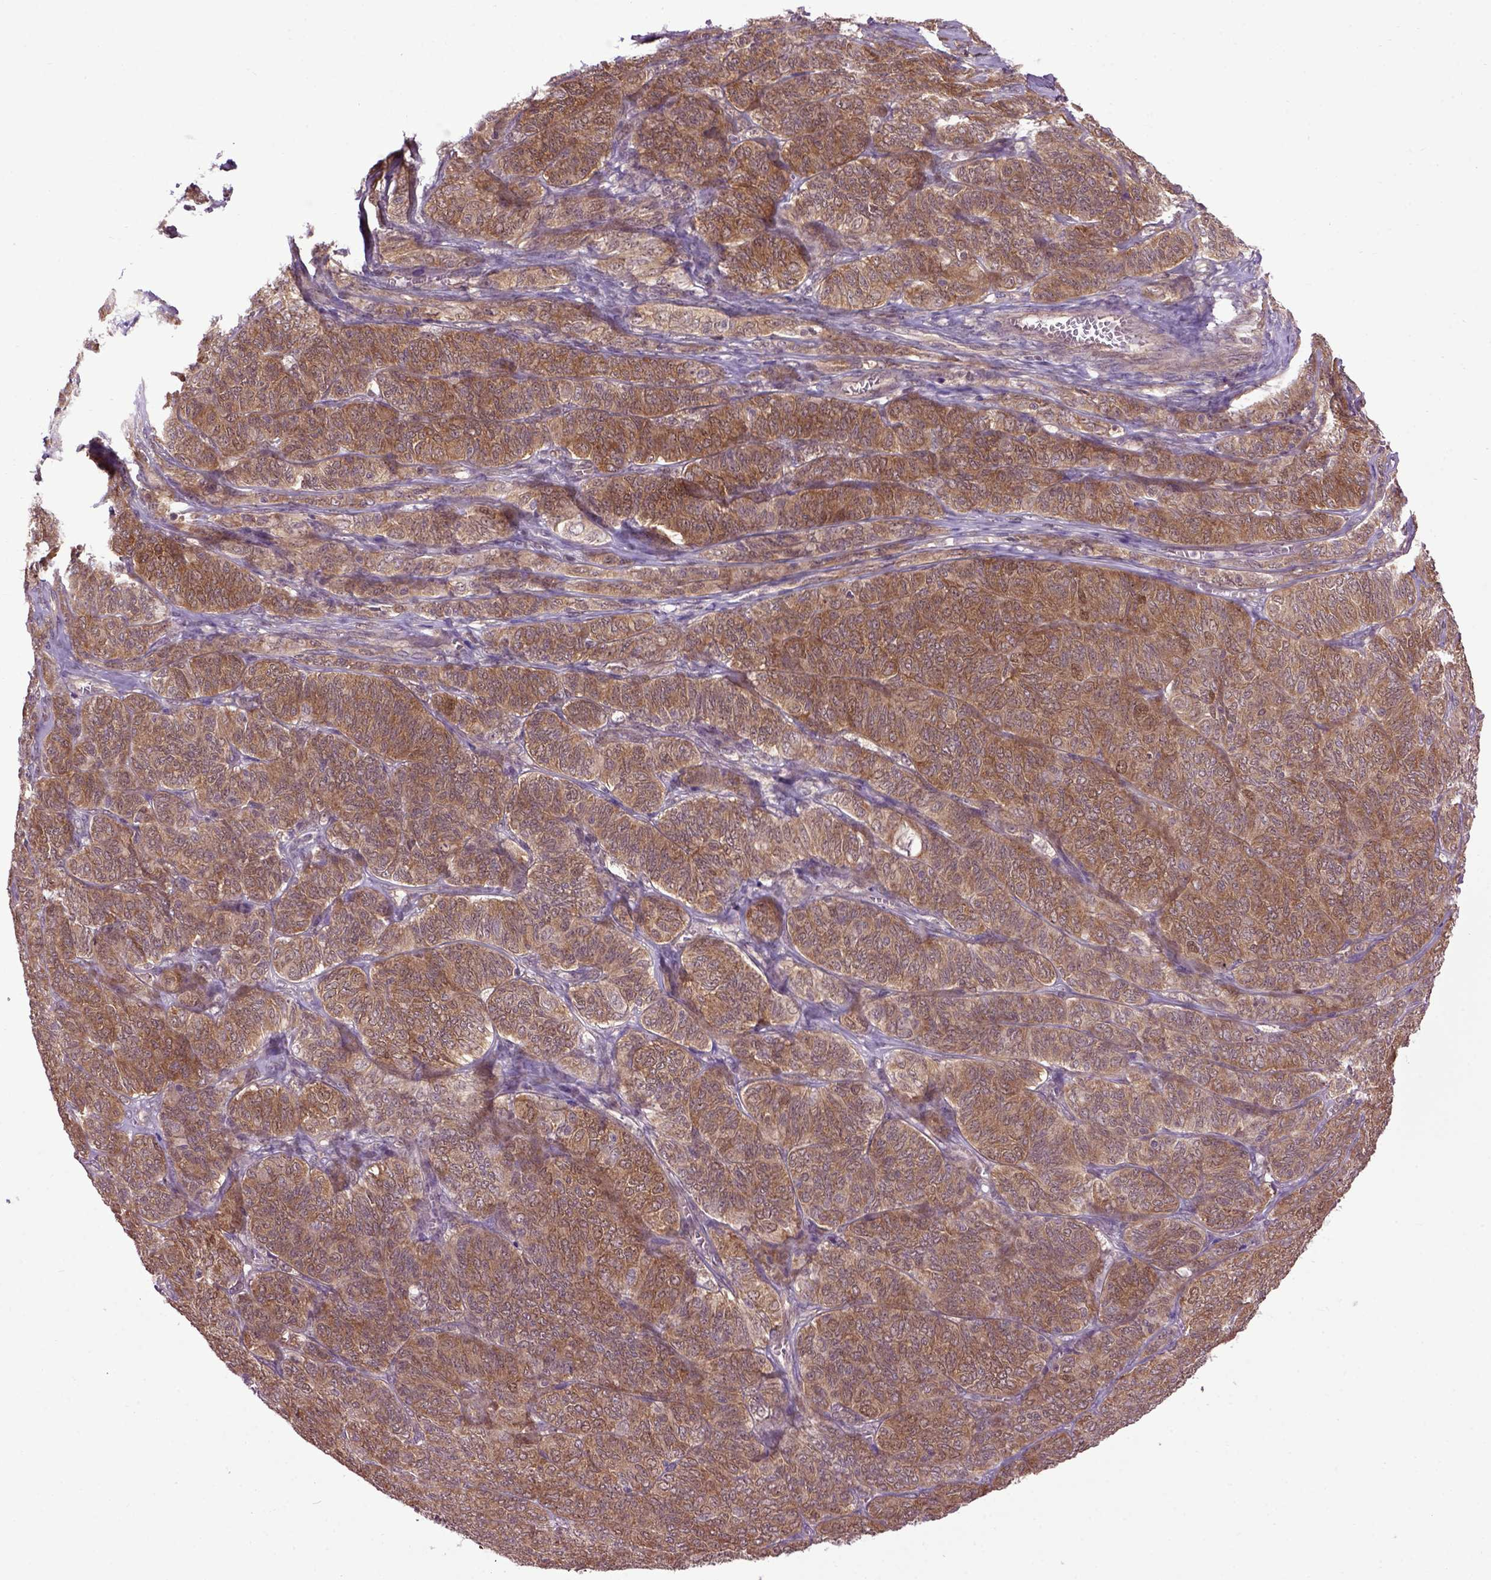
{"staining": {"intensity": "moderate", "quantity": ">75%", "location": "cytoplasmic/membranous,nuclear"}, "tissue": "ovarian cancer", "cell_type": "Tumor cells", "image_type": "cancer", "snomed": [{"axis": "morphology", "description": "Carcinoma, endometroid"}, {"axis": "topography", "description": "Ovary"}], "caption": "Ovarian cancer (endometroid carcinoma) stained for a protein reveals moderate cytoplasmic/membranous and nuclear positivity in tumor cells.", "gene": "WDR48", "patient": {"sex": "female", "age": 80}}